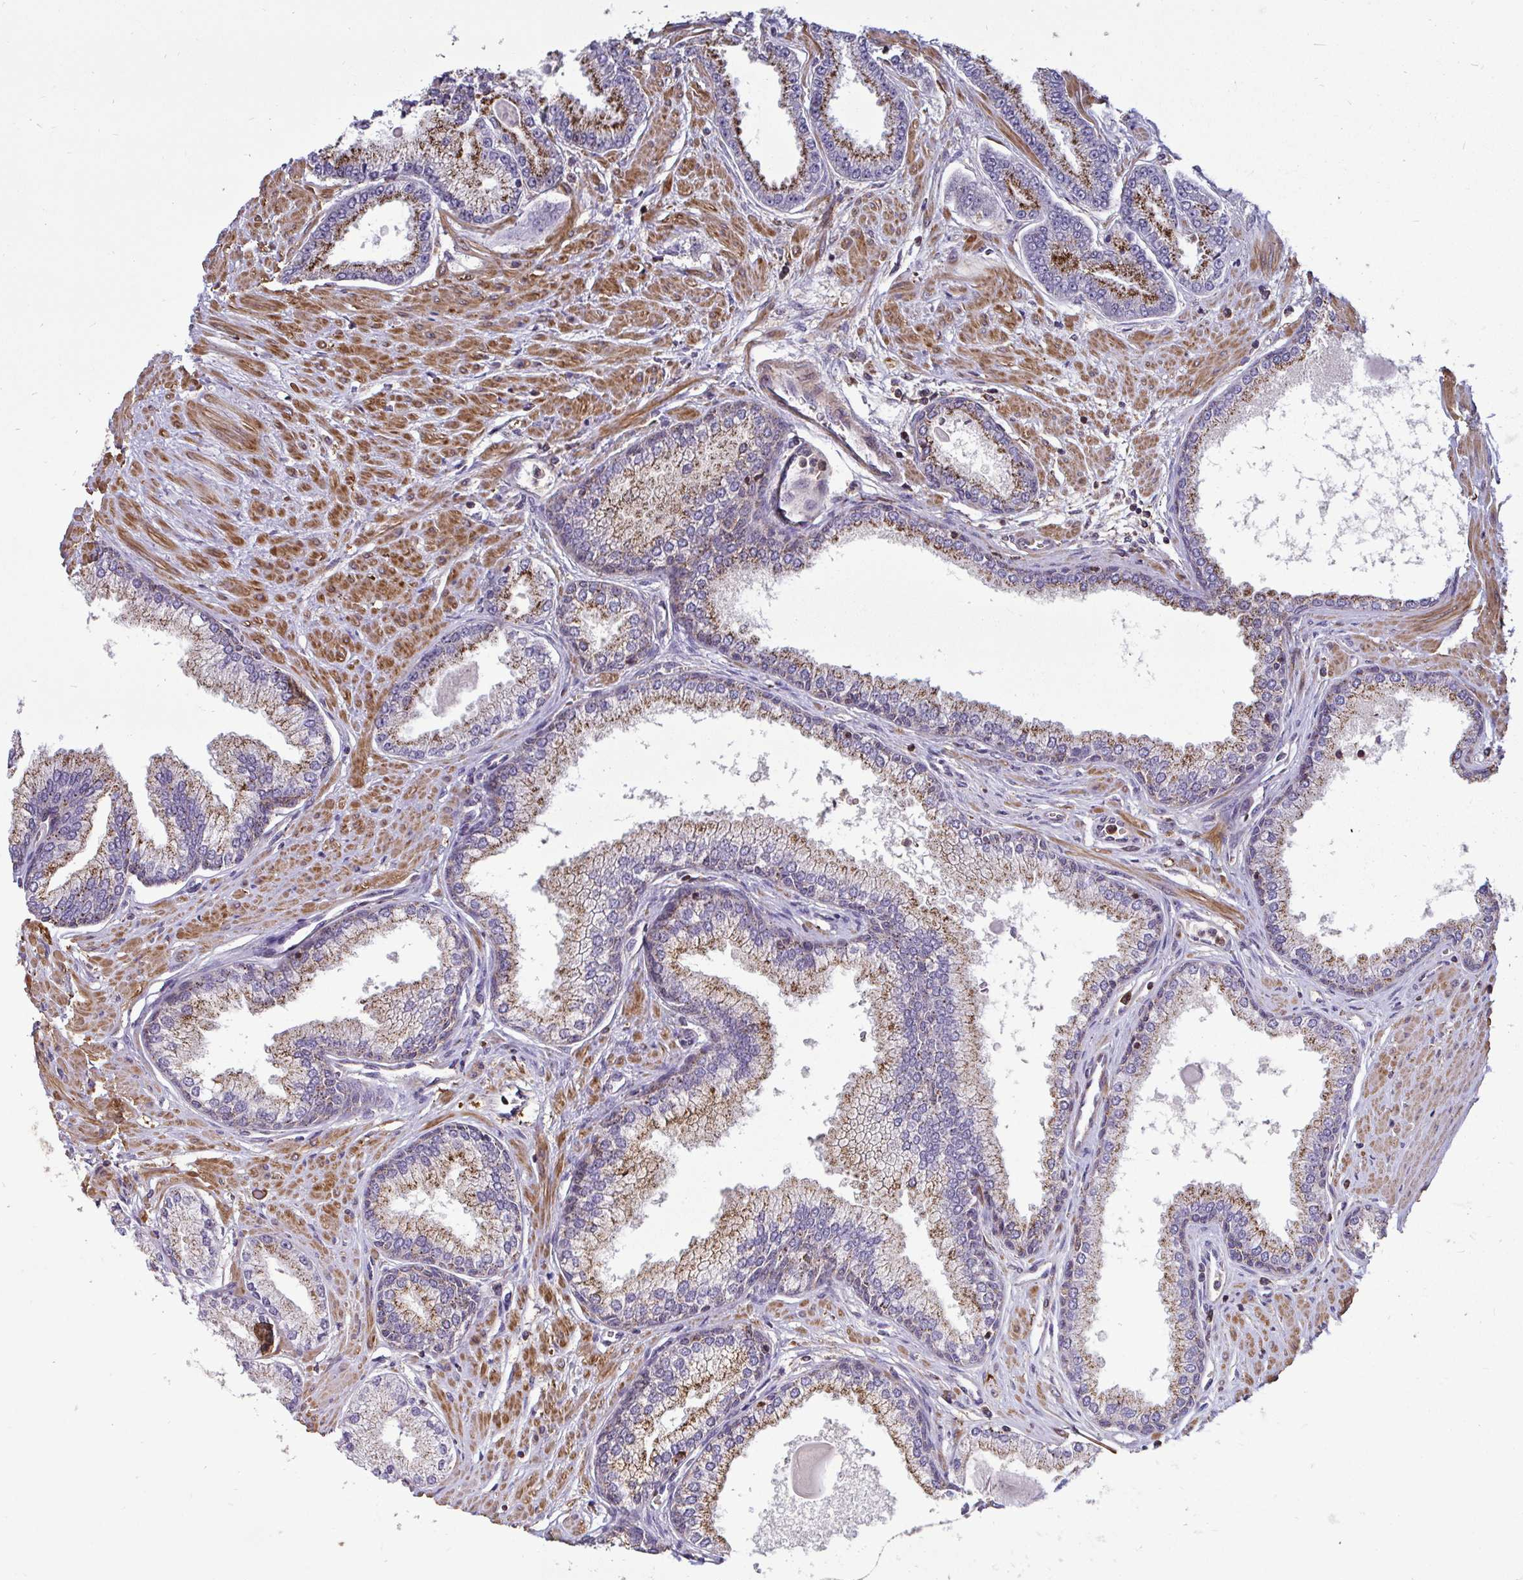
{"staining": {"intensity": "strong", "quantity": ">75%", "location": "cytoplasmic/membranous"}, "tissue": "prostate cancer", "cell_type": "Tumor cells", "image_type": "cancer", "snomed": [{"axis": "morphology", "description": "Adenocarcinoma, Low grade"}, {"axis": "topography", "description": "Prostate"}], "caption": "Immunohistochemistry (IHC) histopathology image of neoplastic tissue: prostate cancer (low-grade adenocarcinoma) stained using immunohistochemistry (IHC) shows high levels of strong protein expression localized specifically in the cytoplasmic/membranous of tumor cells, appearing as a cytoplasmic/membranous brown color.", "gene": "SPRY1", "patient": {"sex": "male", "age": 67}}